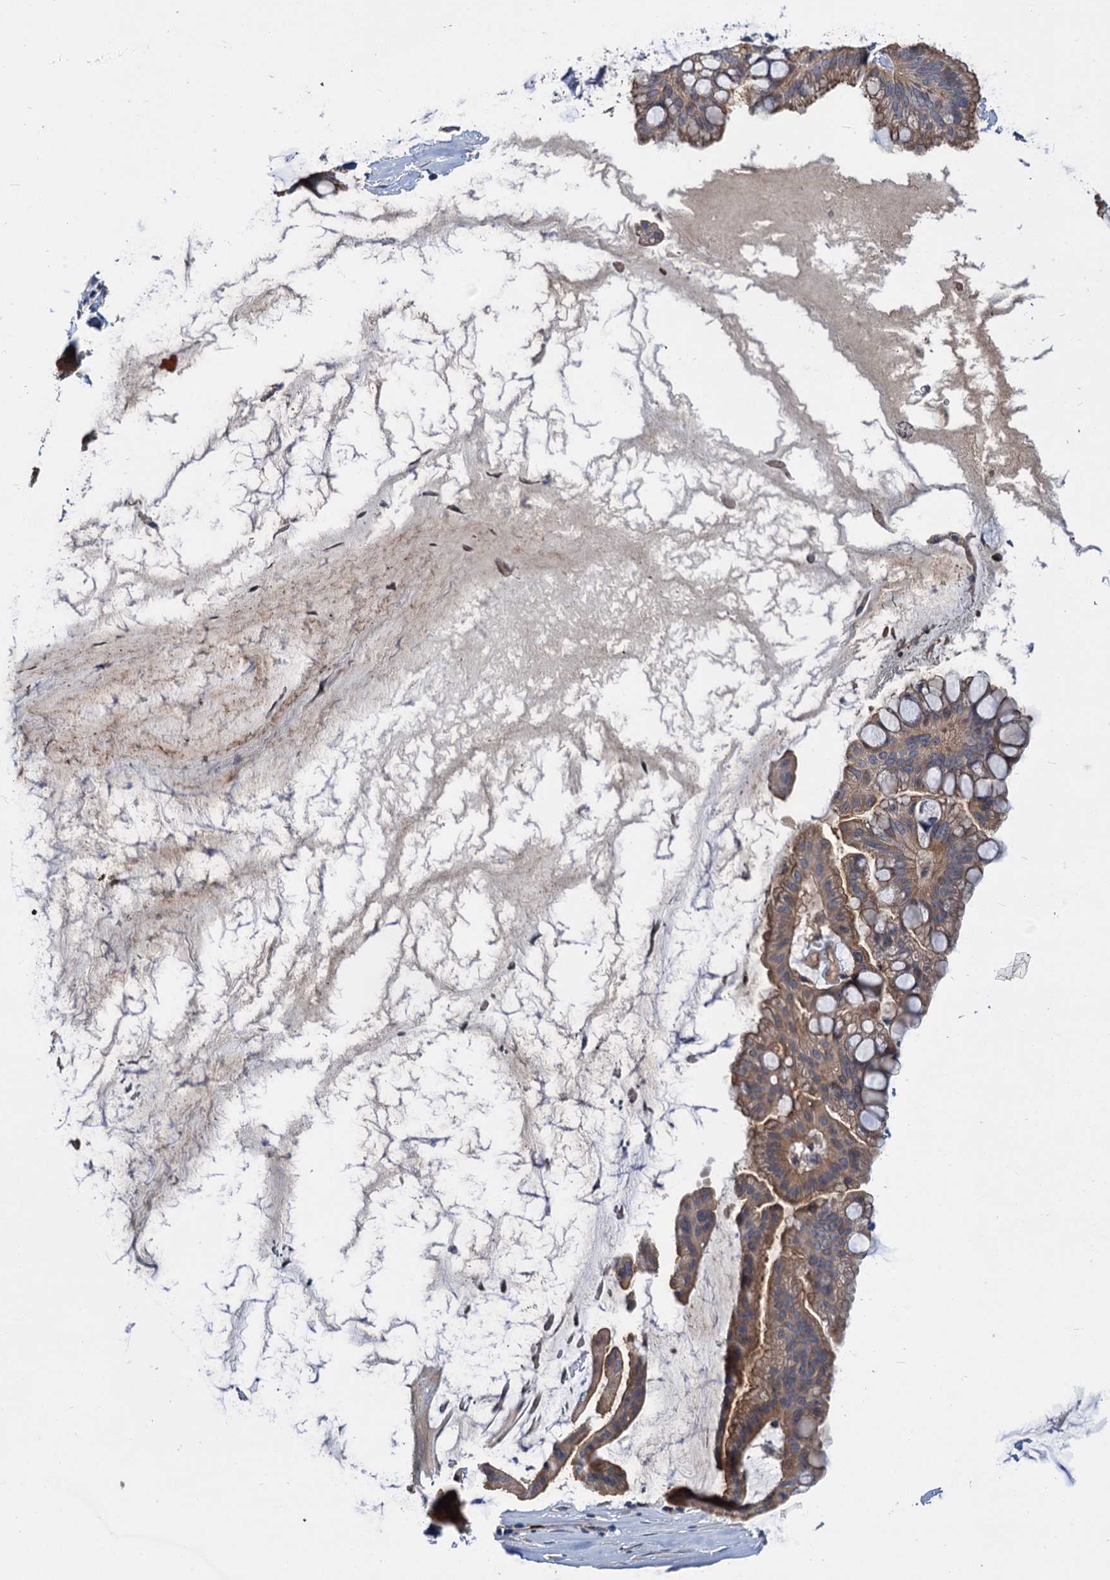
{"staining": {"intensity": "weak", "quantity": ">75%", "location": "cytoplasmic/membranous"}, "tissue": "ovarian cancer", "cell_type": "Tumor cells", "image_type": "cancer", "snomed": [{"axis": "morphology", "description": "Cystadenocarcinoma, mucinous, NOS"}, {"axis": "topography", "description": "Ovary"}], "caption": "Immunohistochemical staining of ovarian cancer exhibits low levels of weak cytoplasmic/membranous protein expression in approximately >75% of tumor cells.", "gene": "DYNC2H1", "patient": {"sex": "female", "age": 73}}